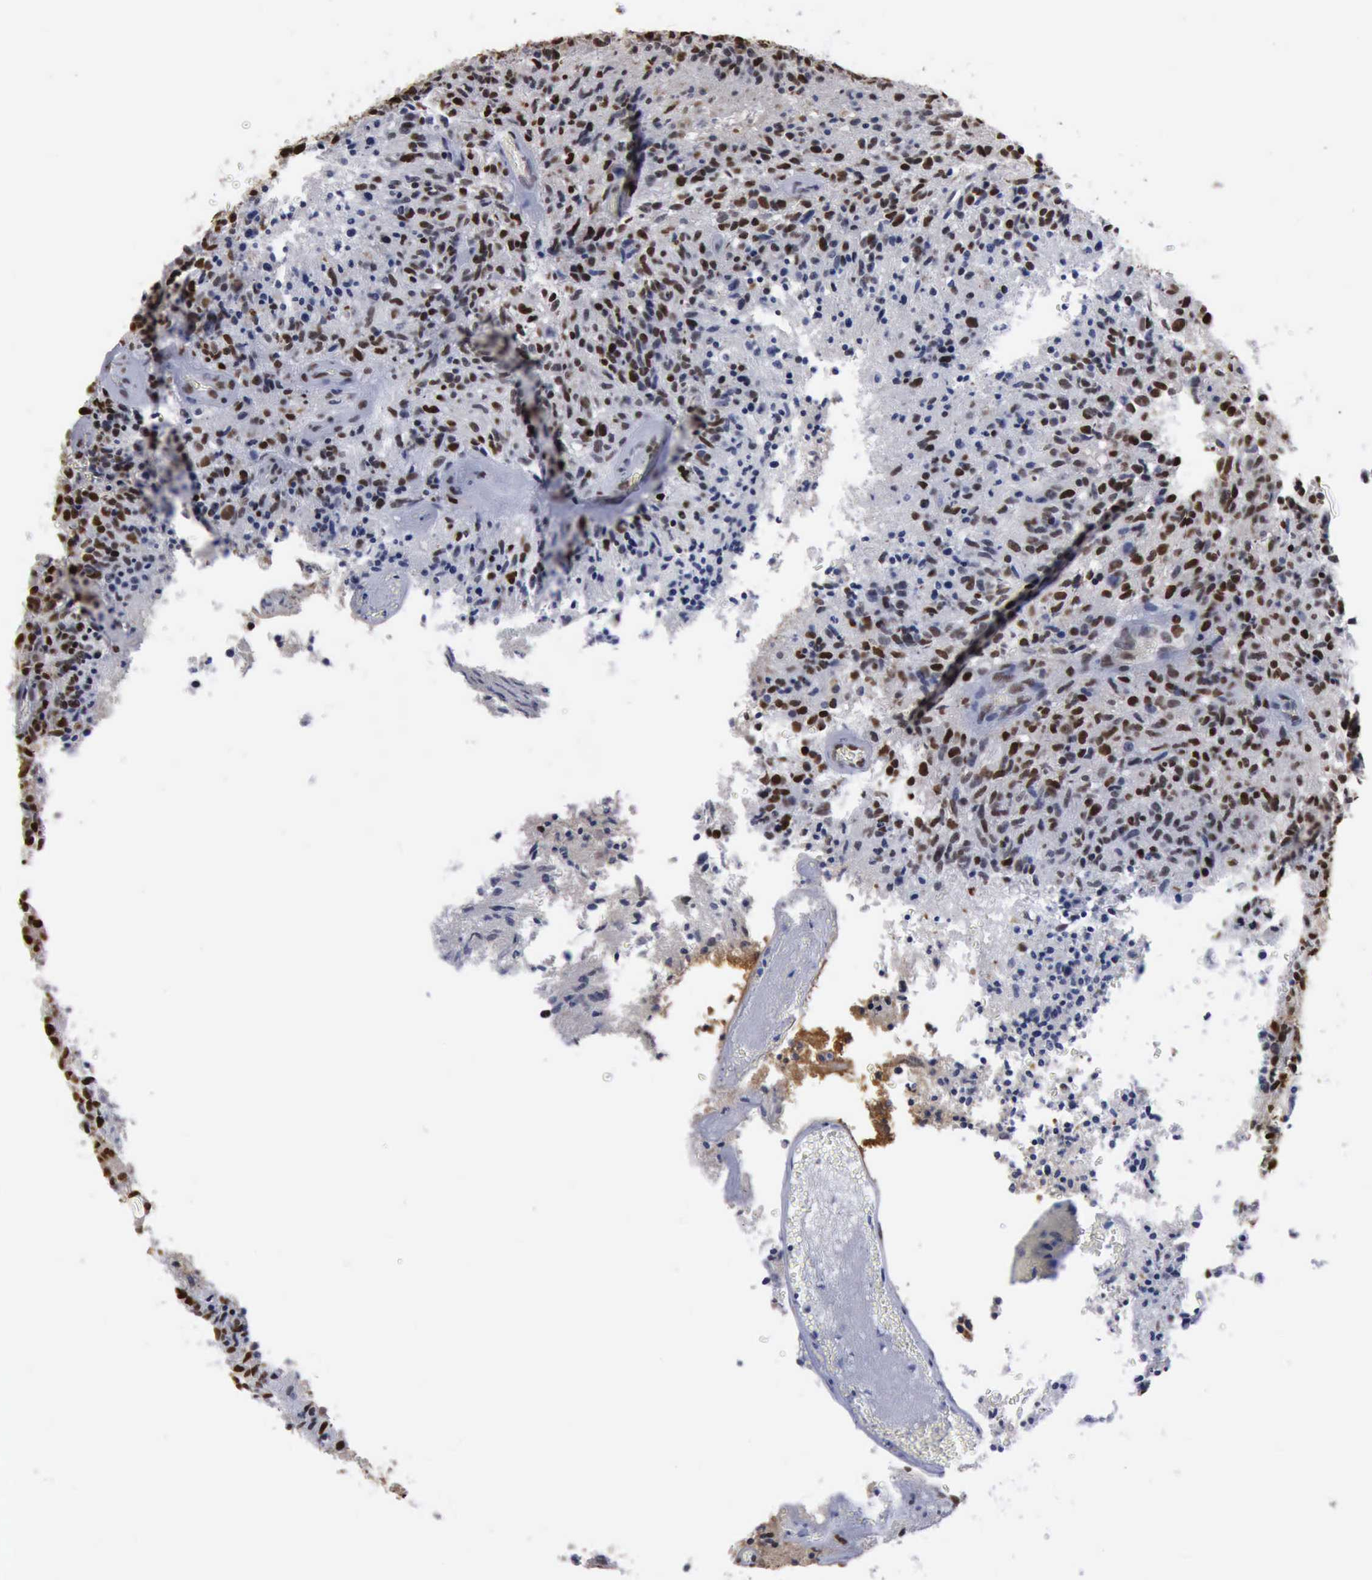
{"staining": {"intensity": "weak", "quantity": "25%-75%", "location": "nuclear"}, "tissue": "glioma", "cell_type": "Tumor cells", "image_type": "cancer", "snomed": [{"axis": "morphology", "description": "Glioma, malignant, High grade"}, {"axis": "topography", "description": "Brain"}], "caption": "Immunohistochemistry (IHC) (DAB (3,3'-diaminobenzidine)) staining of human glioma displays weak nuclear protein expression in approximately 25%-75% of tumor cells.", "gene": "PCNA", "patient": {"sex": "male", "age": 36}}